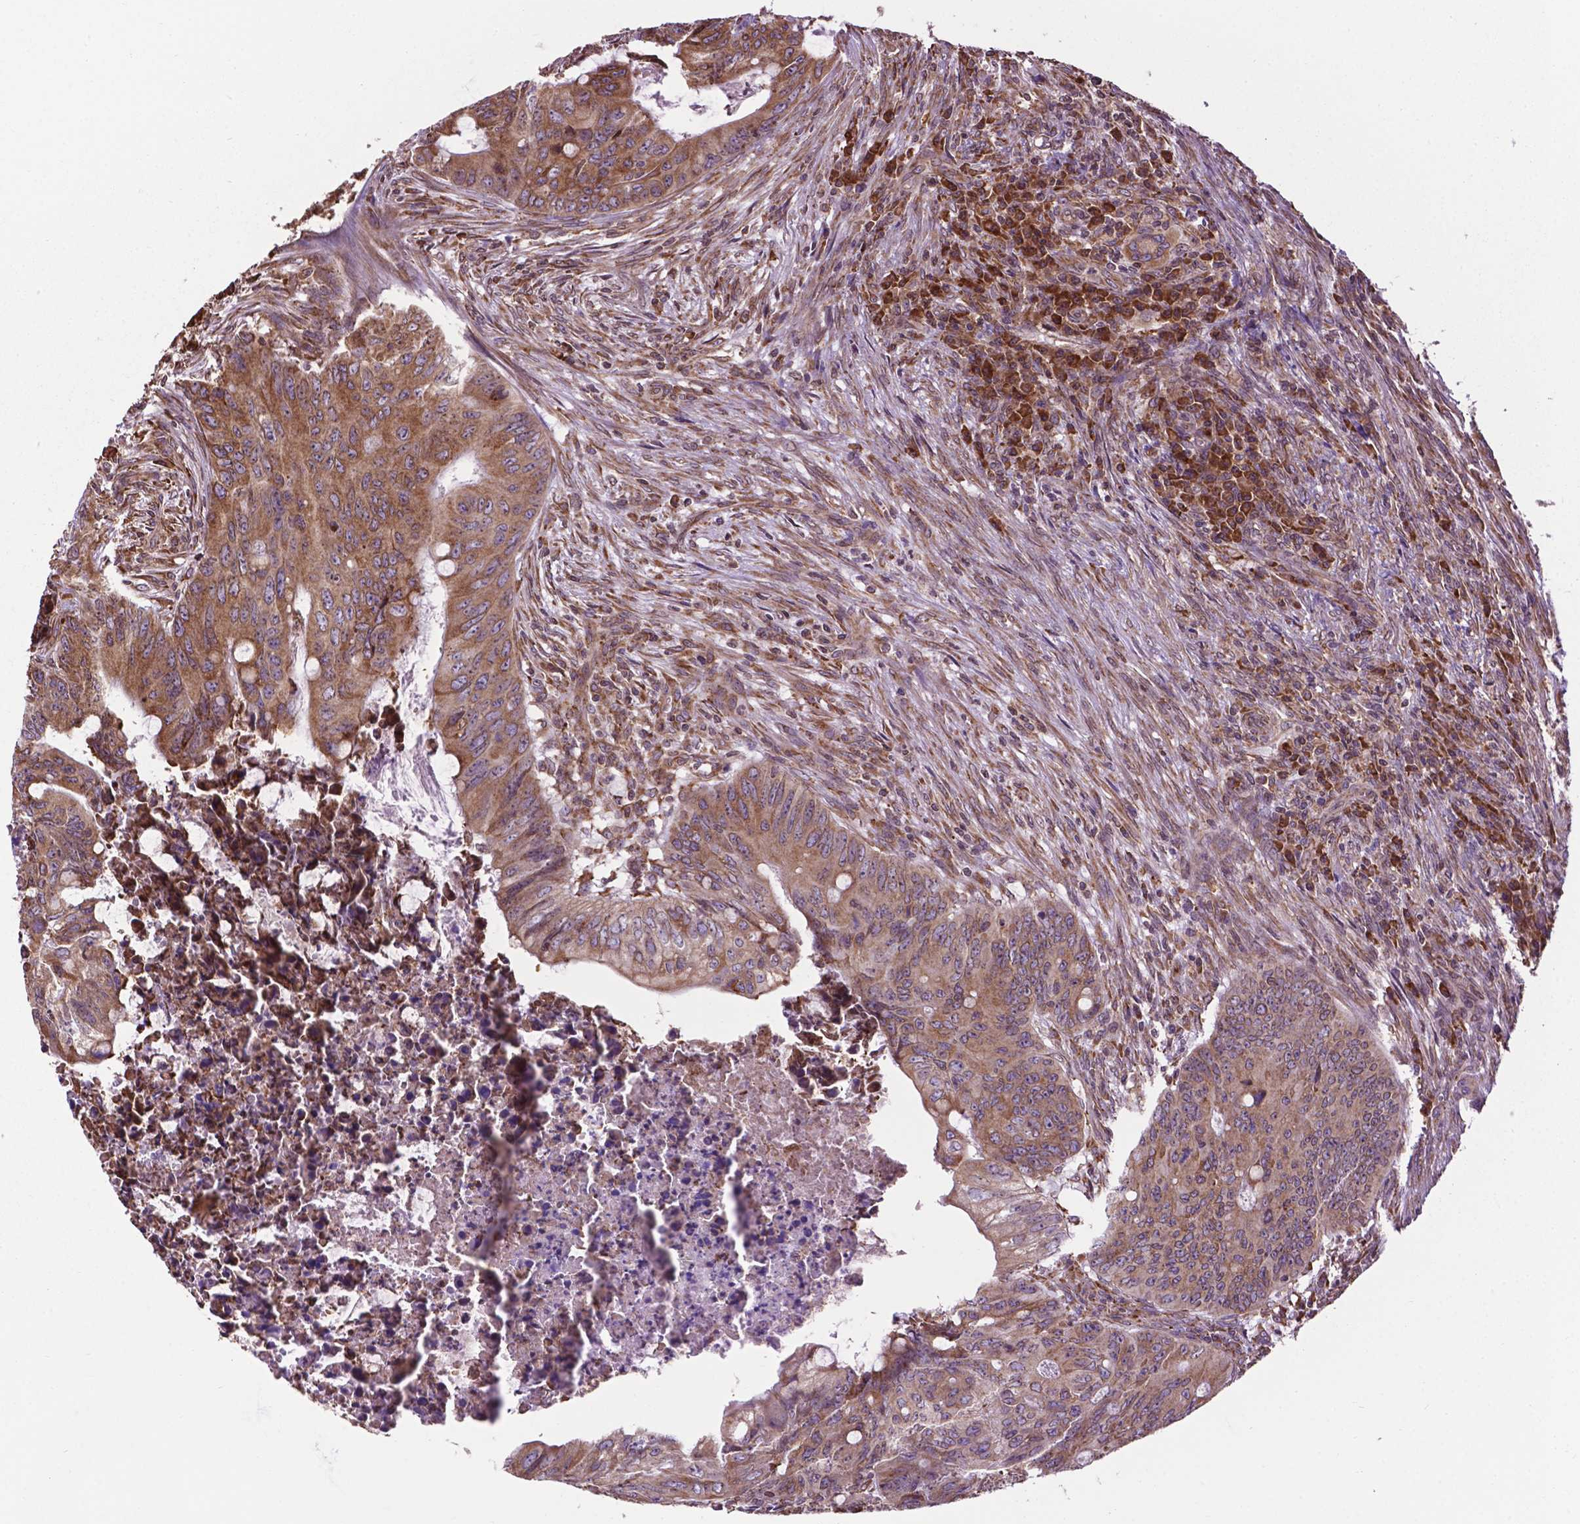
{"staining": {"intensity": "moderate", "quantity": ">75%", "location": "cytoplasmic/membranous"}, "tissue": "colorectal cancer", "cell_type": "Tumor cells", "image_type": "cancer", "snomed": [{"axis": "morphology", "description": "Adenocarcinoma, NOS"}, {"axis": "topography", "description": "Colon"}], "caption": "Colorectal cancer (adenocarcinoma) stained for a protein reveals moderate cytoplasmic/membranous positivity in tumor cells.", "gene": "GANAB", "patient": {"sex": "female", "age": 74}}